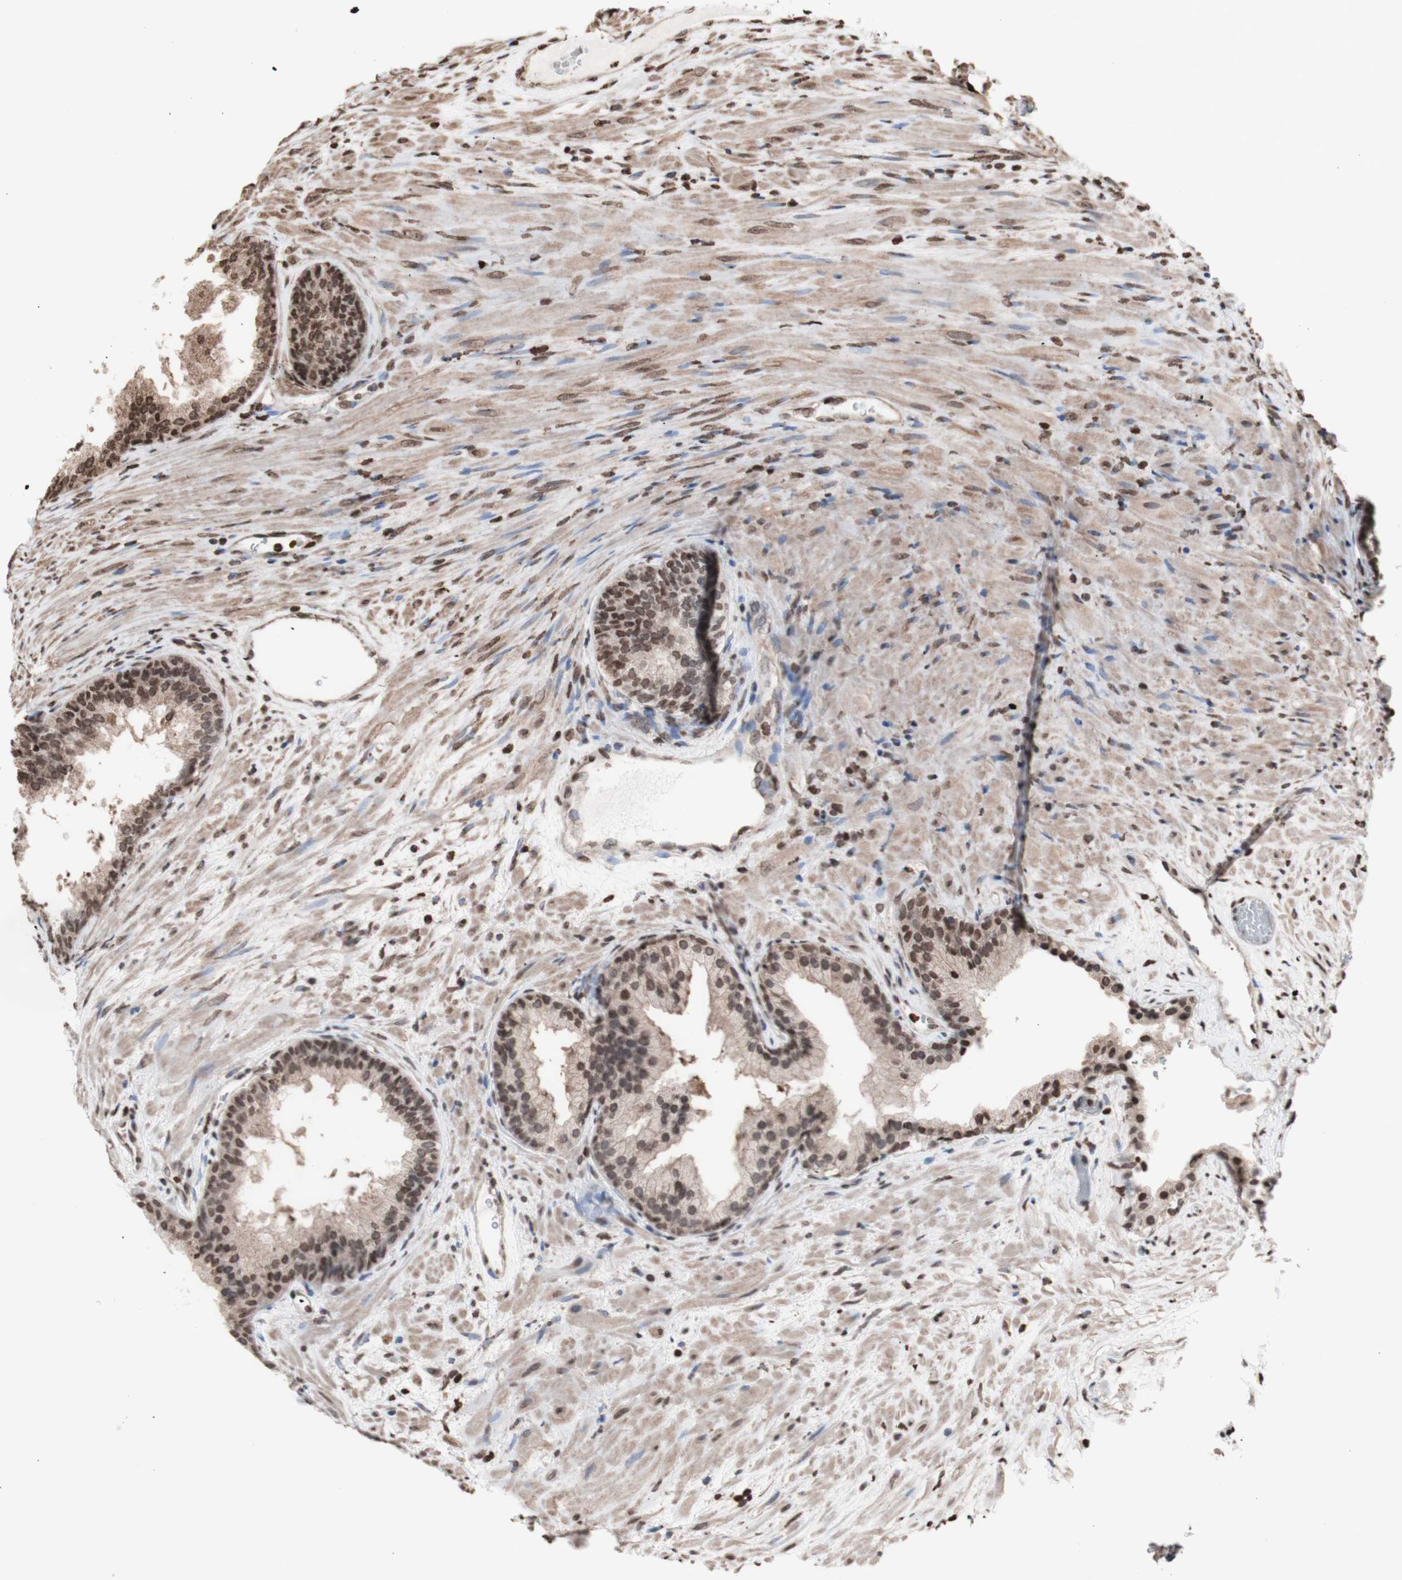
{"staining": {"intensity": "moderate", "quantity": ">75%", "location": "cytoplasmic/membranous,nuclear"}, "tissue": "prostate", "cell_type": "Glandular cells", "image_type": "normal", "snomed": [{"axis": "morphology", "description": "Normal tissue, NOS"}, {"axis": "topography", "description": "Prostate"}], "caption": "Protein staining of benign prostate shows moderate cytoplasmic/membranous,nuclear positivity in approximately >75% of glandular cells. The staining is performed using DAB brown chromogen to label protein expression. The nuclei are counter-stained blue using hematoxylin.", "gene": "SNAI2", "patient": {"sex": "male", "age": 76}}